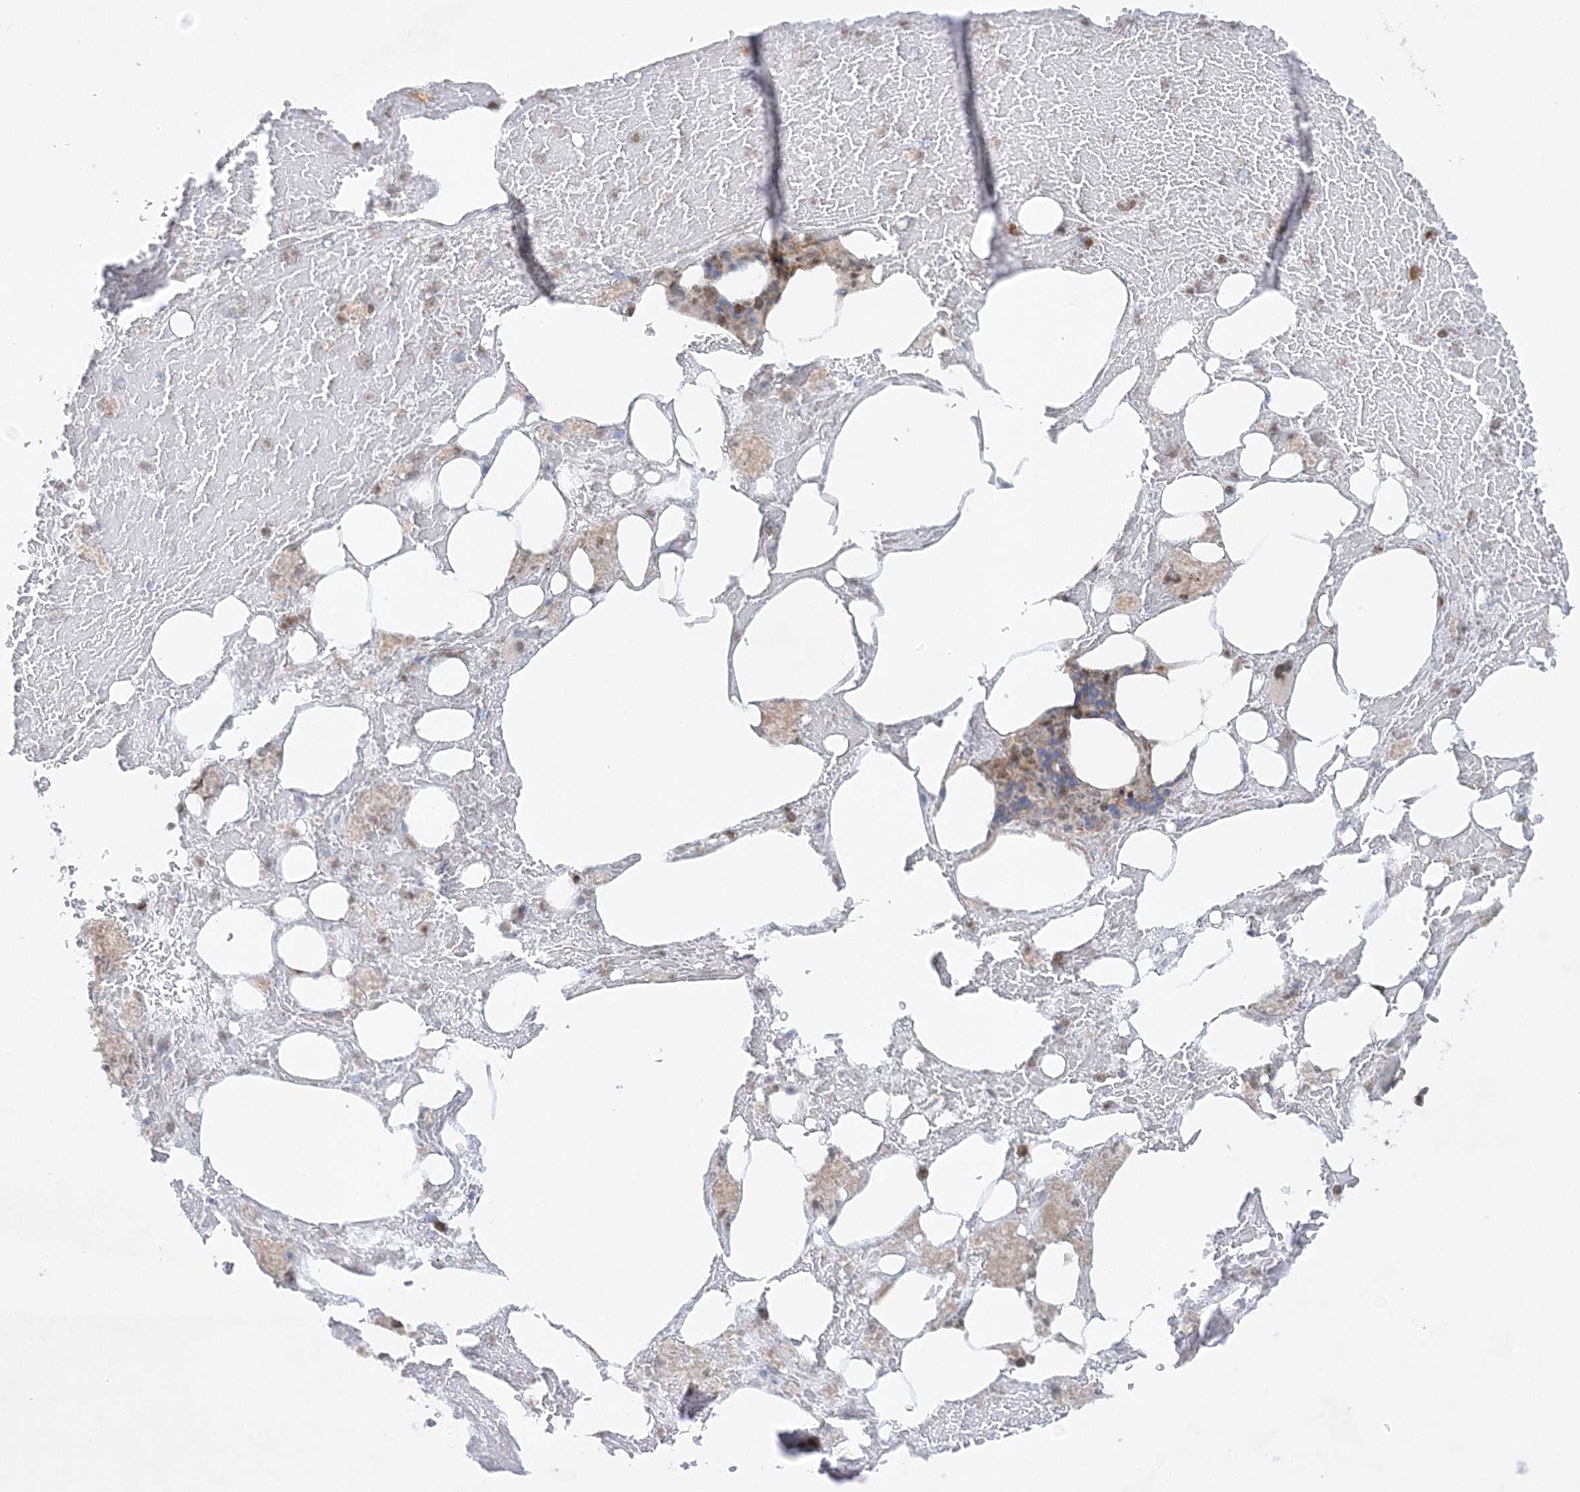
{"staining": {"intensity": "weak", "quantity": "<25%", "location": "cytoplasmic/membranous"}, "tissue": "bone marrow", "cell_type": "Hematopoietic cells", "image_type": "normal", "snomed": [{"axis": "morphology", "description": "Normal tissue, NOS"}, {"axis": "topography", "description": "Bone marrow"}], "caption": "Unremarkable bone marrow was stained to show a protein in brown. There is no significant staining in hematopoietic cells. Brightfield microscopy of immunohistochemistry (IHC) stained with DAB (brown) and hematoxylin (blue), captured at high magnification.", "gene": "RAB11FIP2", "patient": {"sex": "male", "age": 60}}